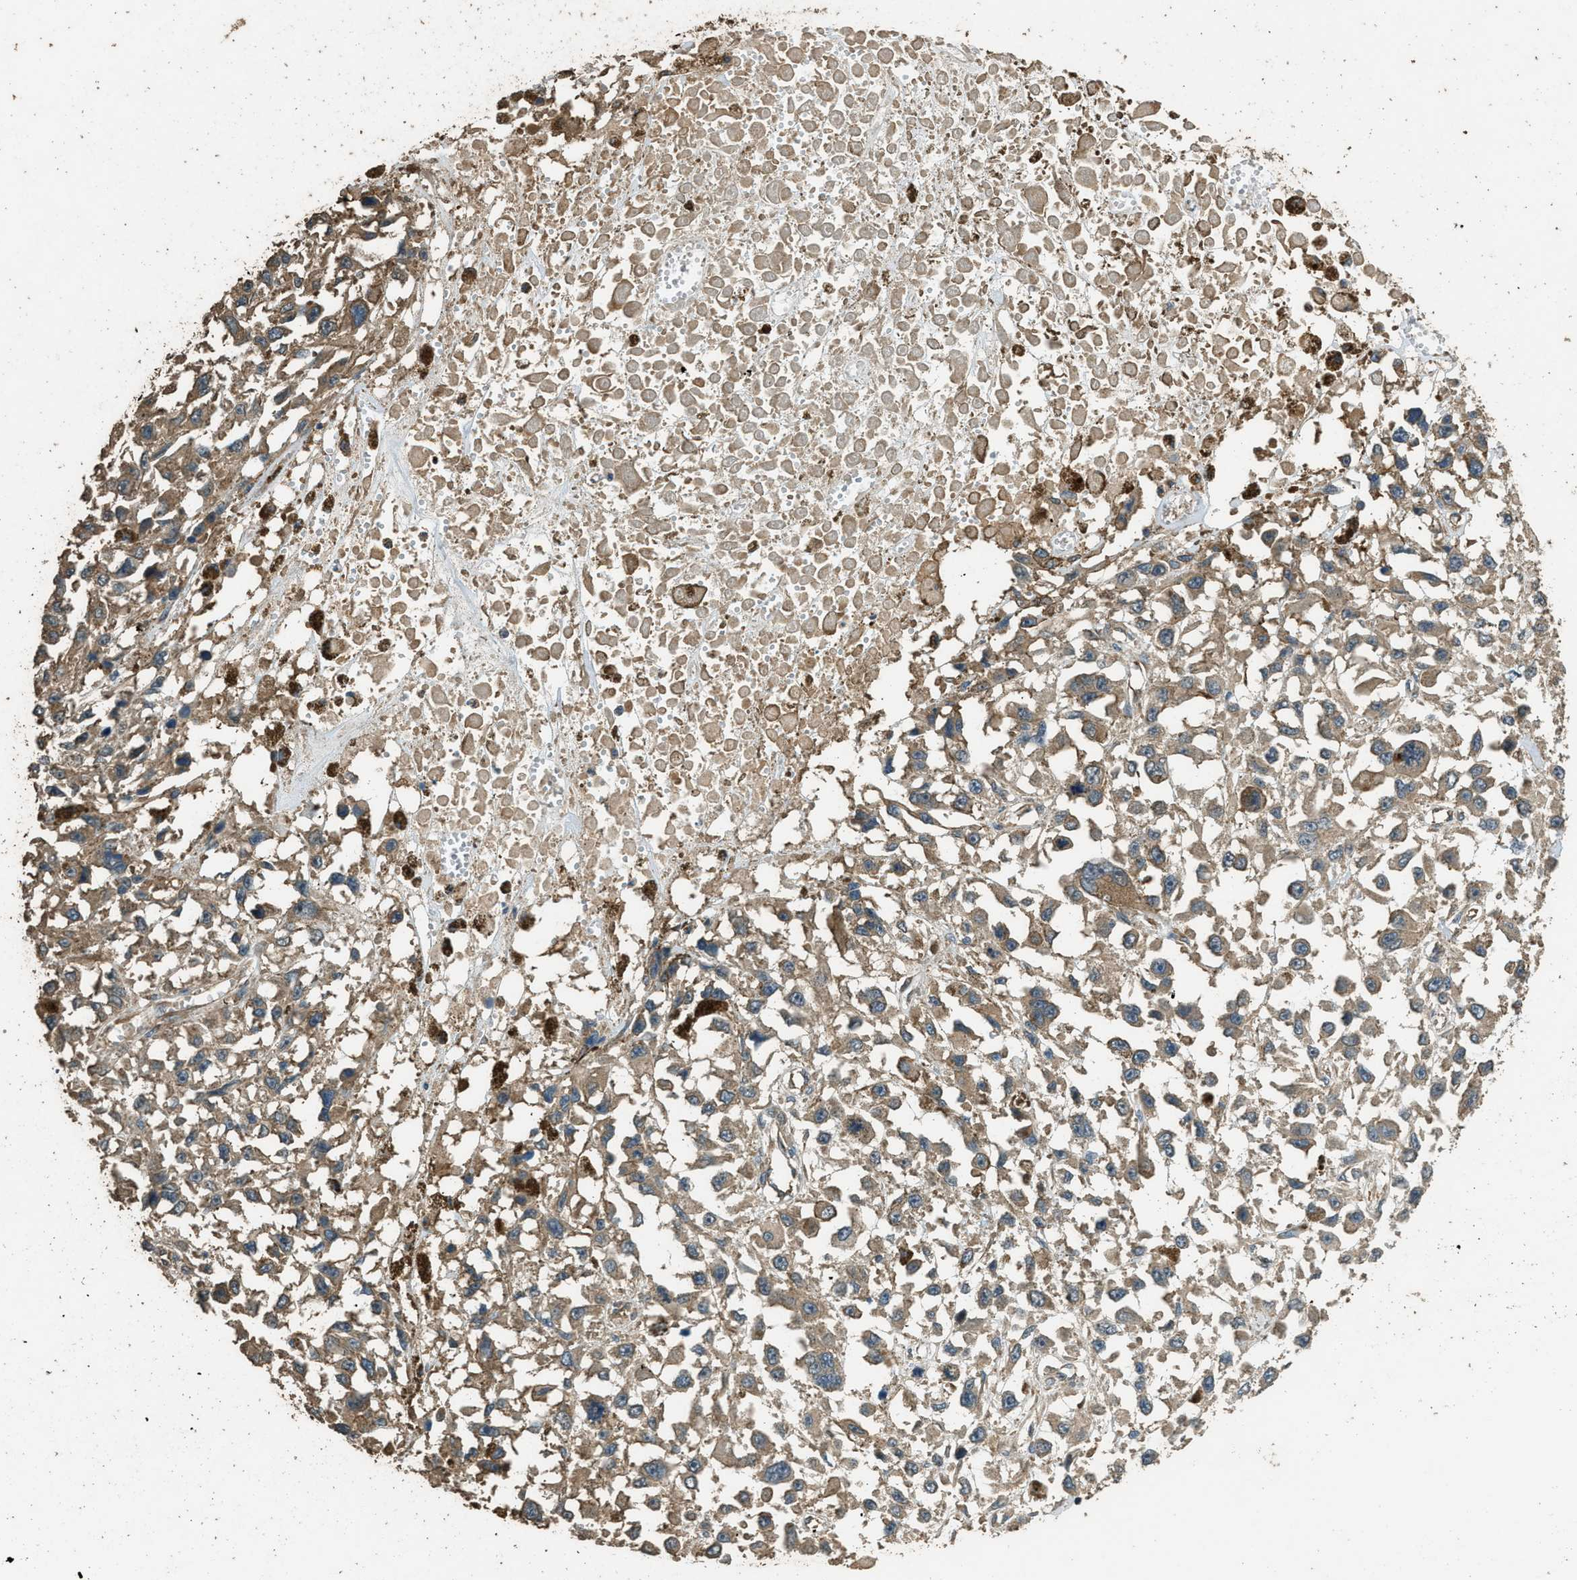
{"staining": {"intensity": "moderate", "quantity": ">75%", "location": "cytoplasmic/membranous"}, "tissue": "melanoma", "cell_type": "Tumor cells", "image_type": "cancer", "snomed": [{"axis": "morphology", "description": "Malignant melanoma, Metastatic site"}, {"axis": "topography", "description": "Lymph node"}], "caption": "Protein staining of melanoma tissue exhibits moderate cytoplasmic/membranous positivity in about >75% of tumor cells.", "gene": "MARS1", "patient": {"sex": "male", "age": 59}}